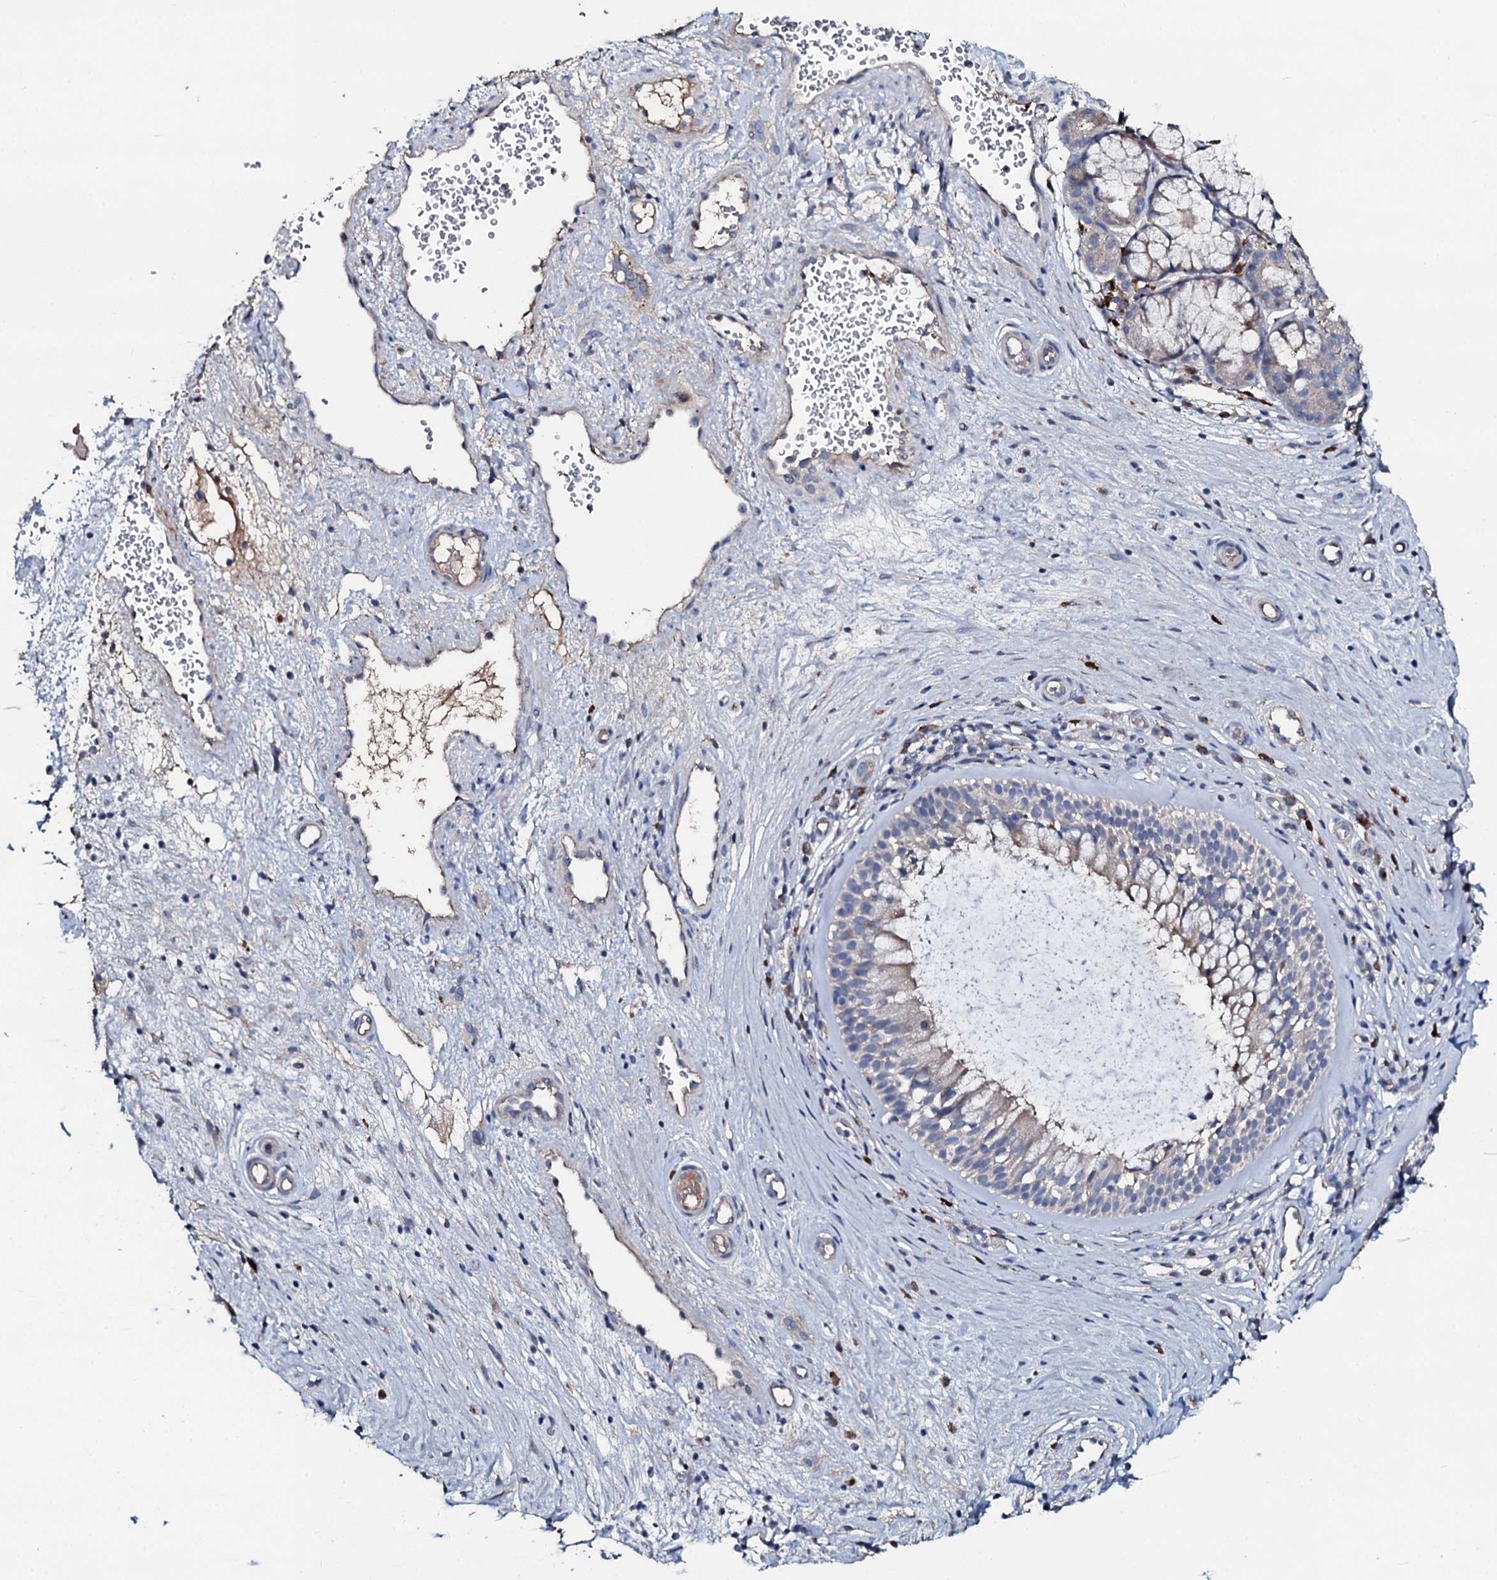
{"staining": {"intensity": "negative", "quantity": "none", "location": "none"}, "tissue": "nasopharynx", "cell_type": "Respiratory epithelial cells", "image_type": "normal", "snomed": [{"axis": "morphology", "description": "Normal tissue, NOS"}, {"axis": "topography", "description": "Nasopharynx"}], "caption": "A histopathology image of nasopharynx stained for a protein exhibits no brown staining in respiratory epithelial cells.", "gene": "IL12B", "patient": {"sex": "male", "age": 32}}